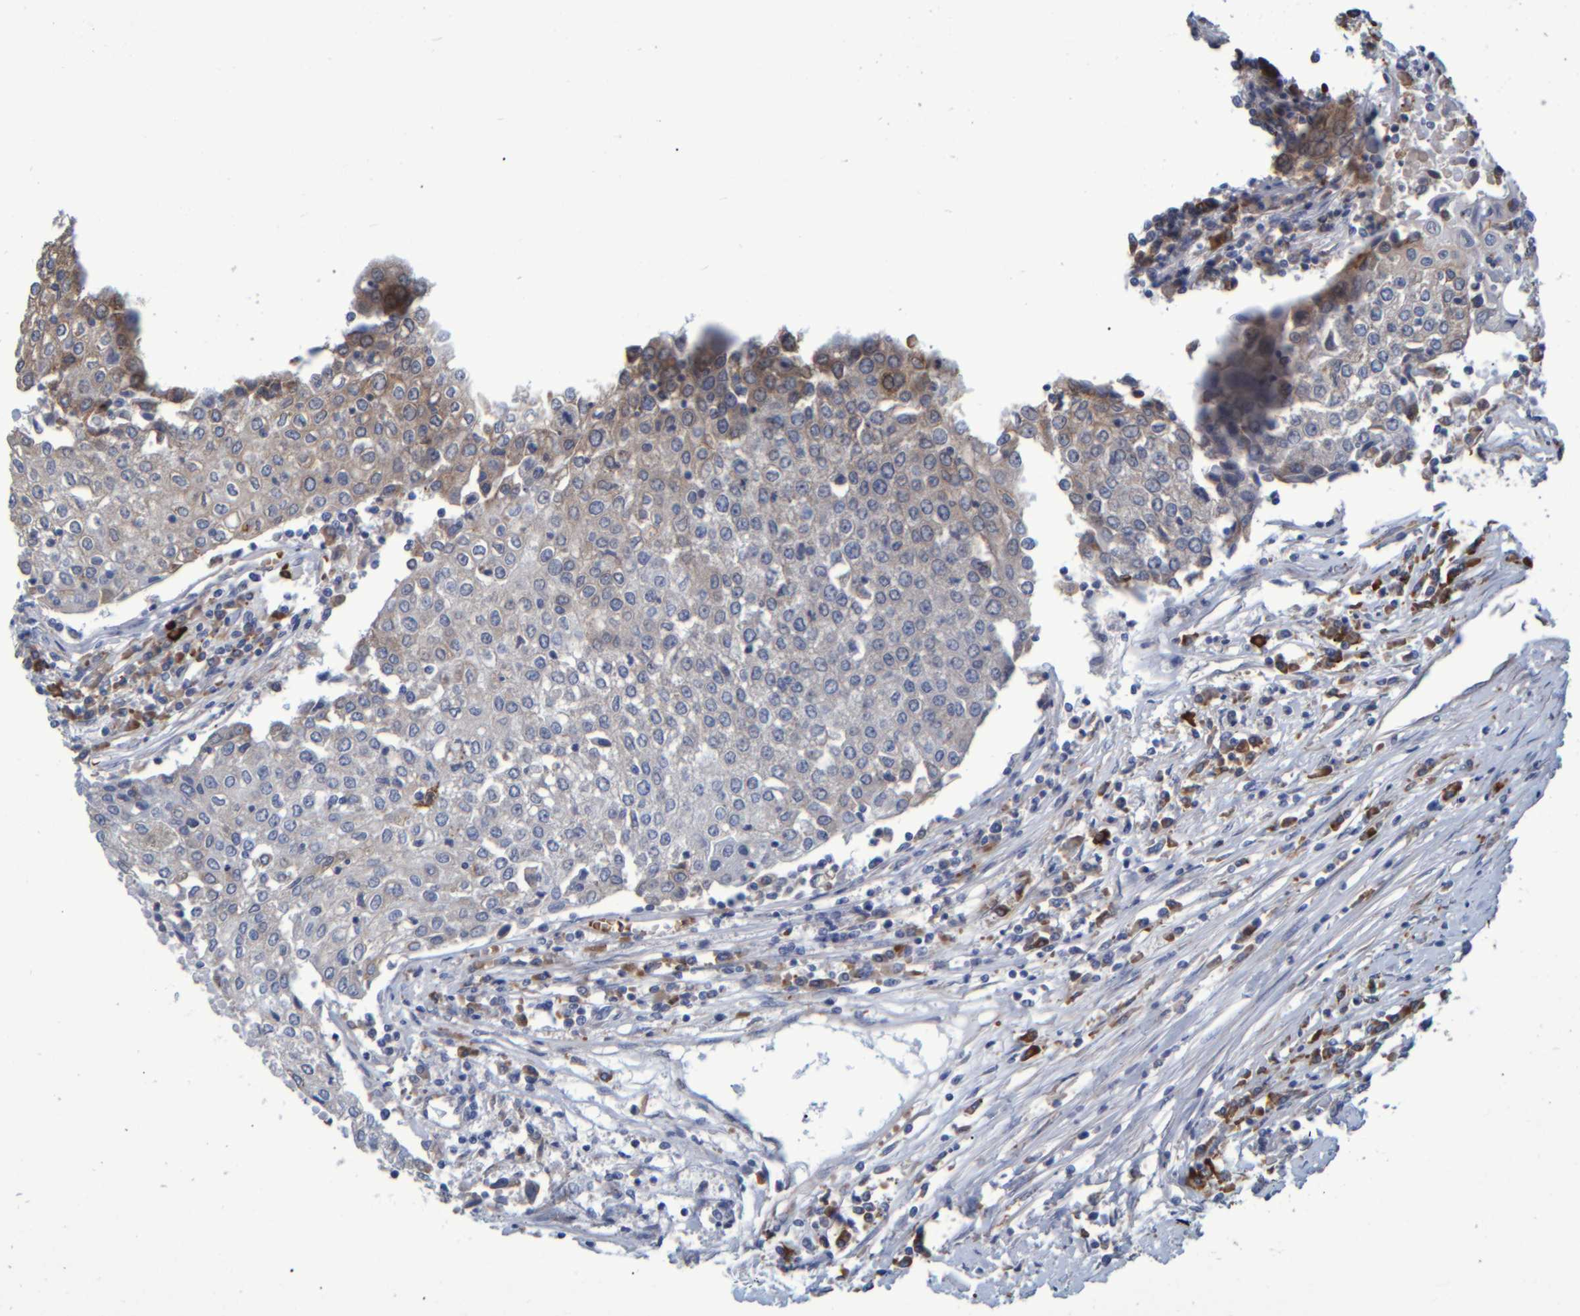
{"staining": {"intensity": "weak", "quantity": "25%-75%", "location": "cytoplasmic/membranous"}, "tissue": "urothelial cancer", "cell_type": "Tumor cells", "image_type": "cancer", "snomed": [{"axis": "morphology", "description": "Urothelial carcinoma, High grade"}, {"axis": "topography", "description": "Urinary bladder"}], "caption": "High-magnification brightfield microscopy of urothelial cancer stained with DAB (3,3'-diaminobenzidine) (brown) and counterstained with hematoxylin (blue). tumor cells exhibit weak cytoplasmic/membranous expression is seen in about25%-75% of cells.", "gene": "SPAG5", "patient": {"sex": "female", "age": 85}}